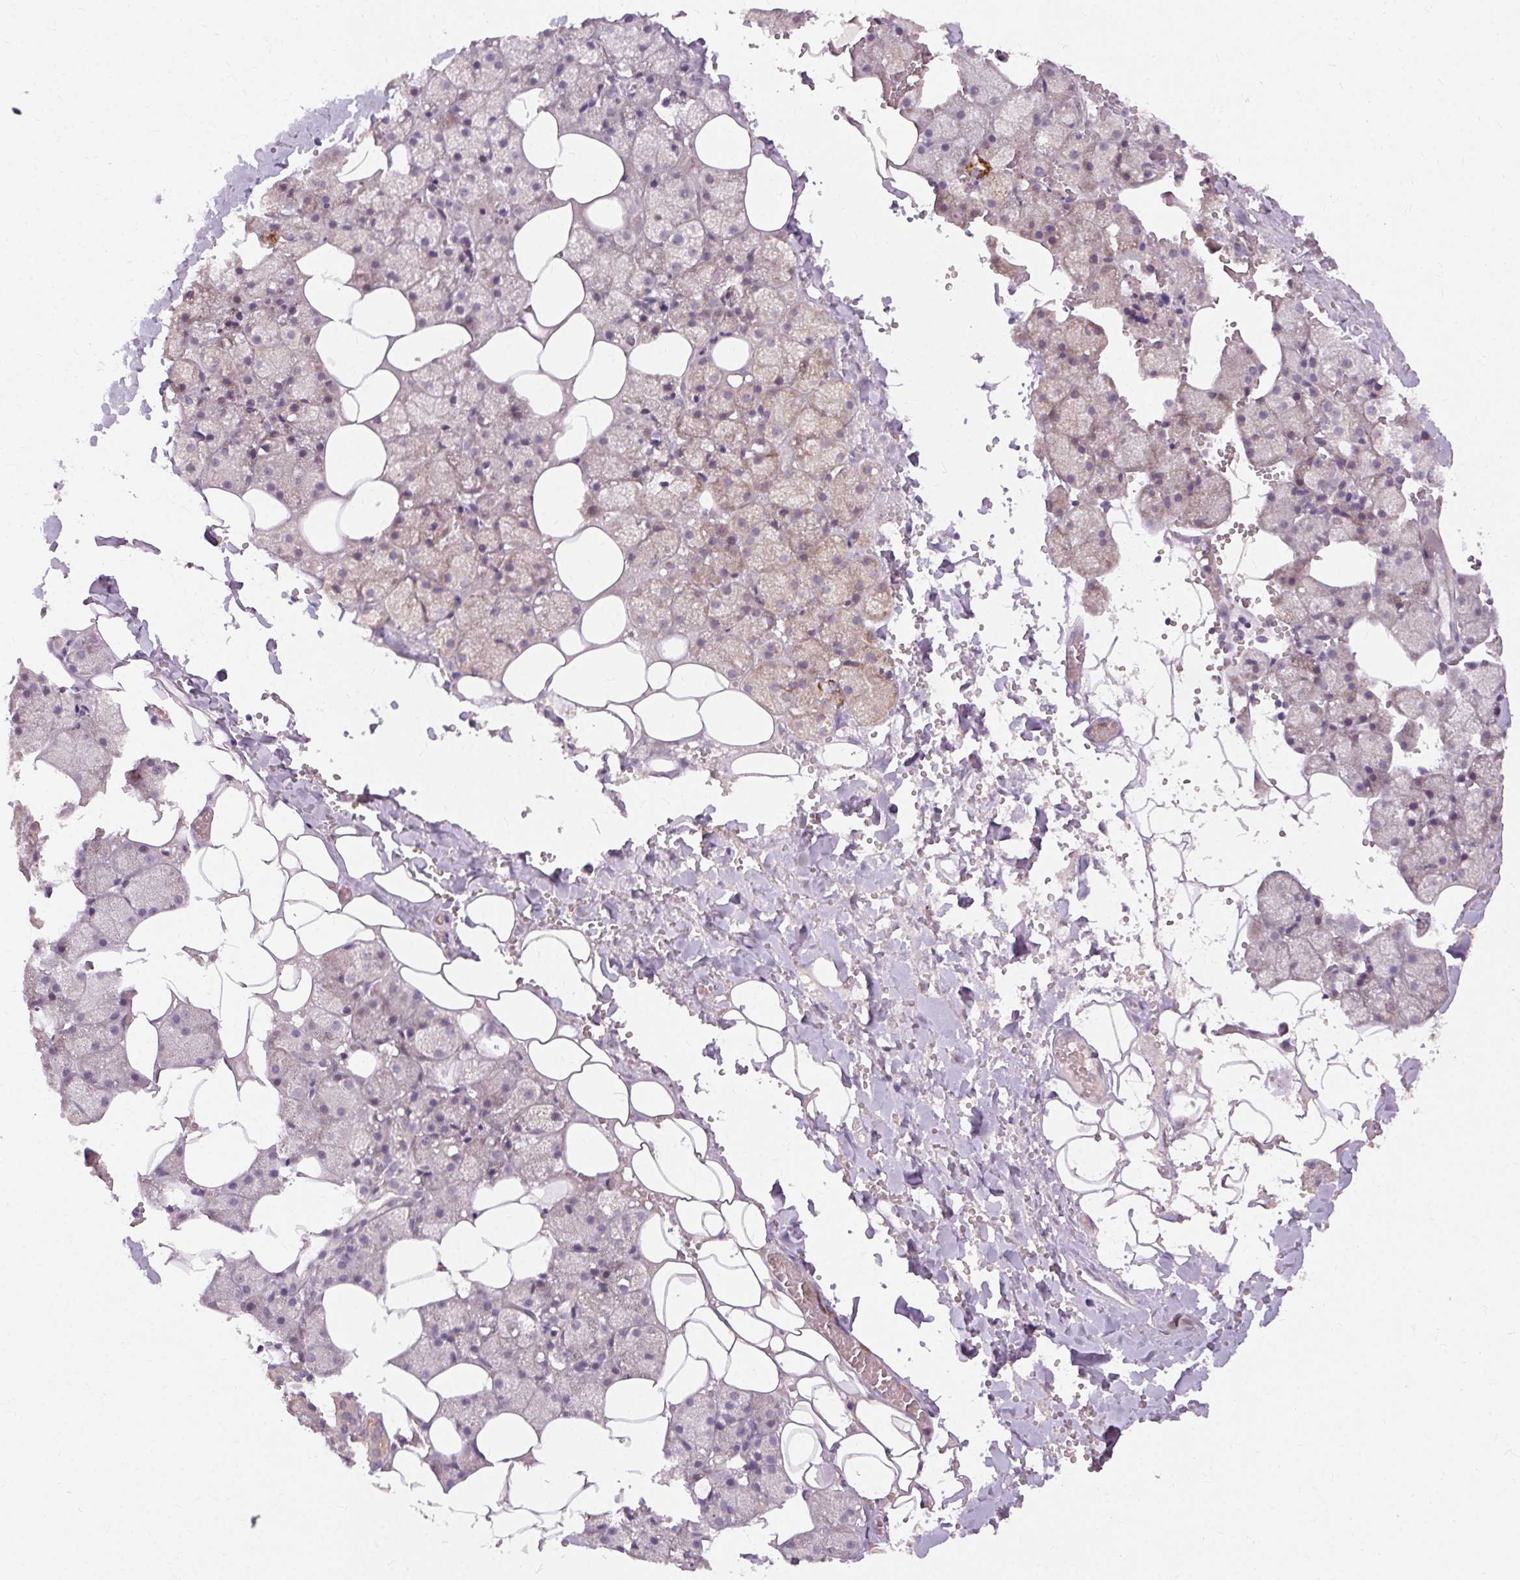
{"staining": {"intensity": "moderate", "quantity": "25%-75%", "location": "cytoplasmic/membranous"}, "tissue": "salivary gland", "cell_type": "Glandular cells", "image_type": "normal", "snomed": [{"axis": "morphology", "description": "Normal tissue, NOS"}, {"axis": "topography", "description": "Salivary gland"}], "caption": "Salivary gland stained with DAB (3,3'-diaminobenzidine) IHC shows medium levels of moderate cytoplasmic/membranous expression in about 25%-75% of glandular cells.", "gene": "REP15", "patient": {"sex": "male", "age": 38}}